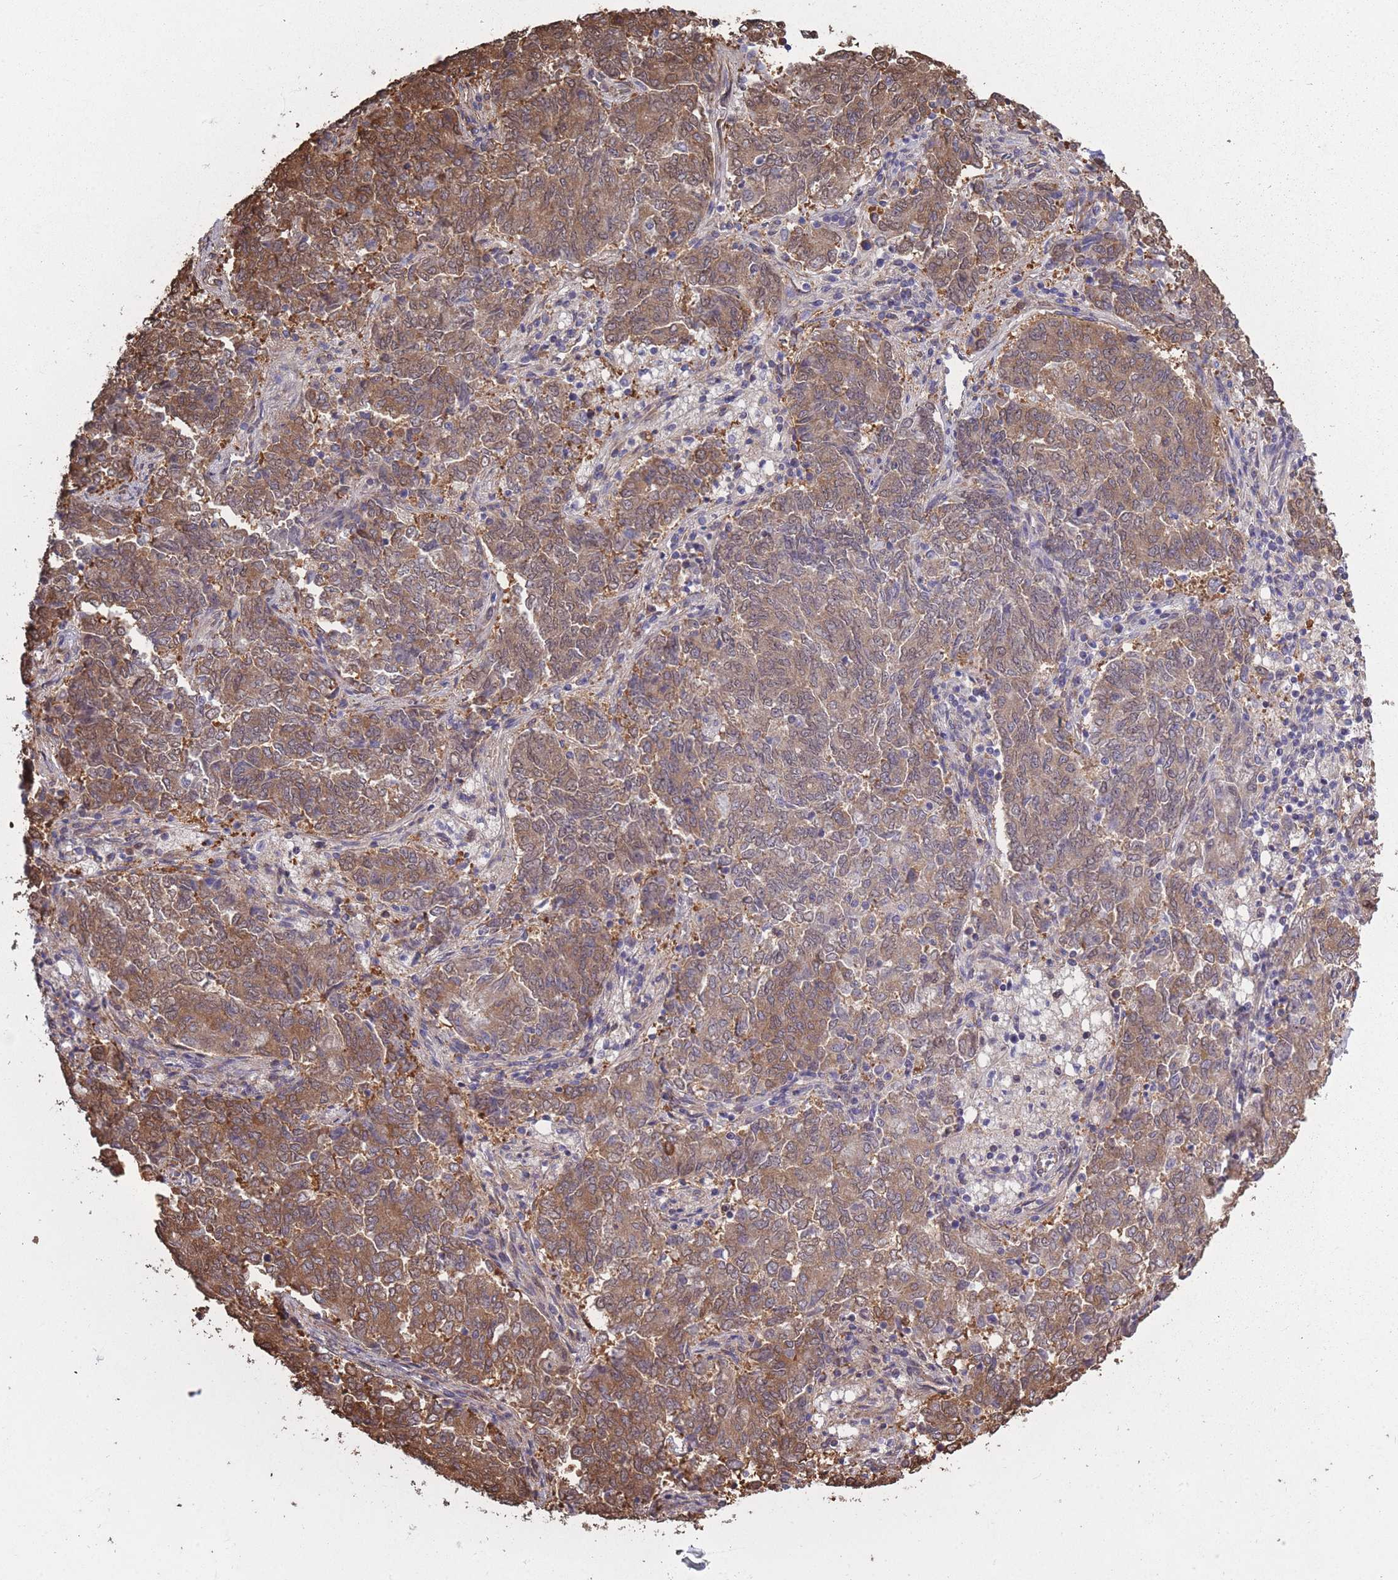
{"staining": {"intensity": "moderate", "quantity": ">75%", "location": "cytoplasmic/membranous"}, "tissue": "endometrial cancer", "cell_type": "Tumor cells", "image_type": "cancer", "snomed": [{"axis": "morphology", "description": "Adenocarcinoma, NOS"}, {"axis": "topography", "description": "Endometrium"}], "caption": "This is a micrograph of immunohistochemistry staining of endometrial cancer (adenocarcinoma), which shows moderate staining in the cytoplasmic/membranous of tumor cells.", "gene": "ARL13B", "patient": {"sex": "female", "age": 80}}